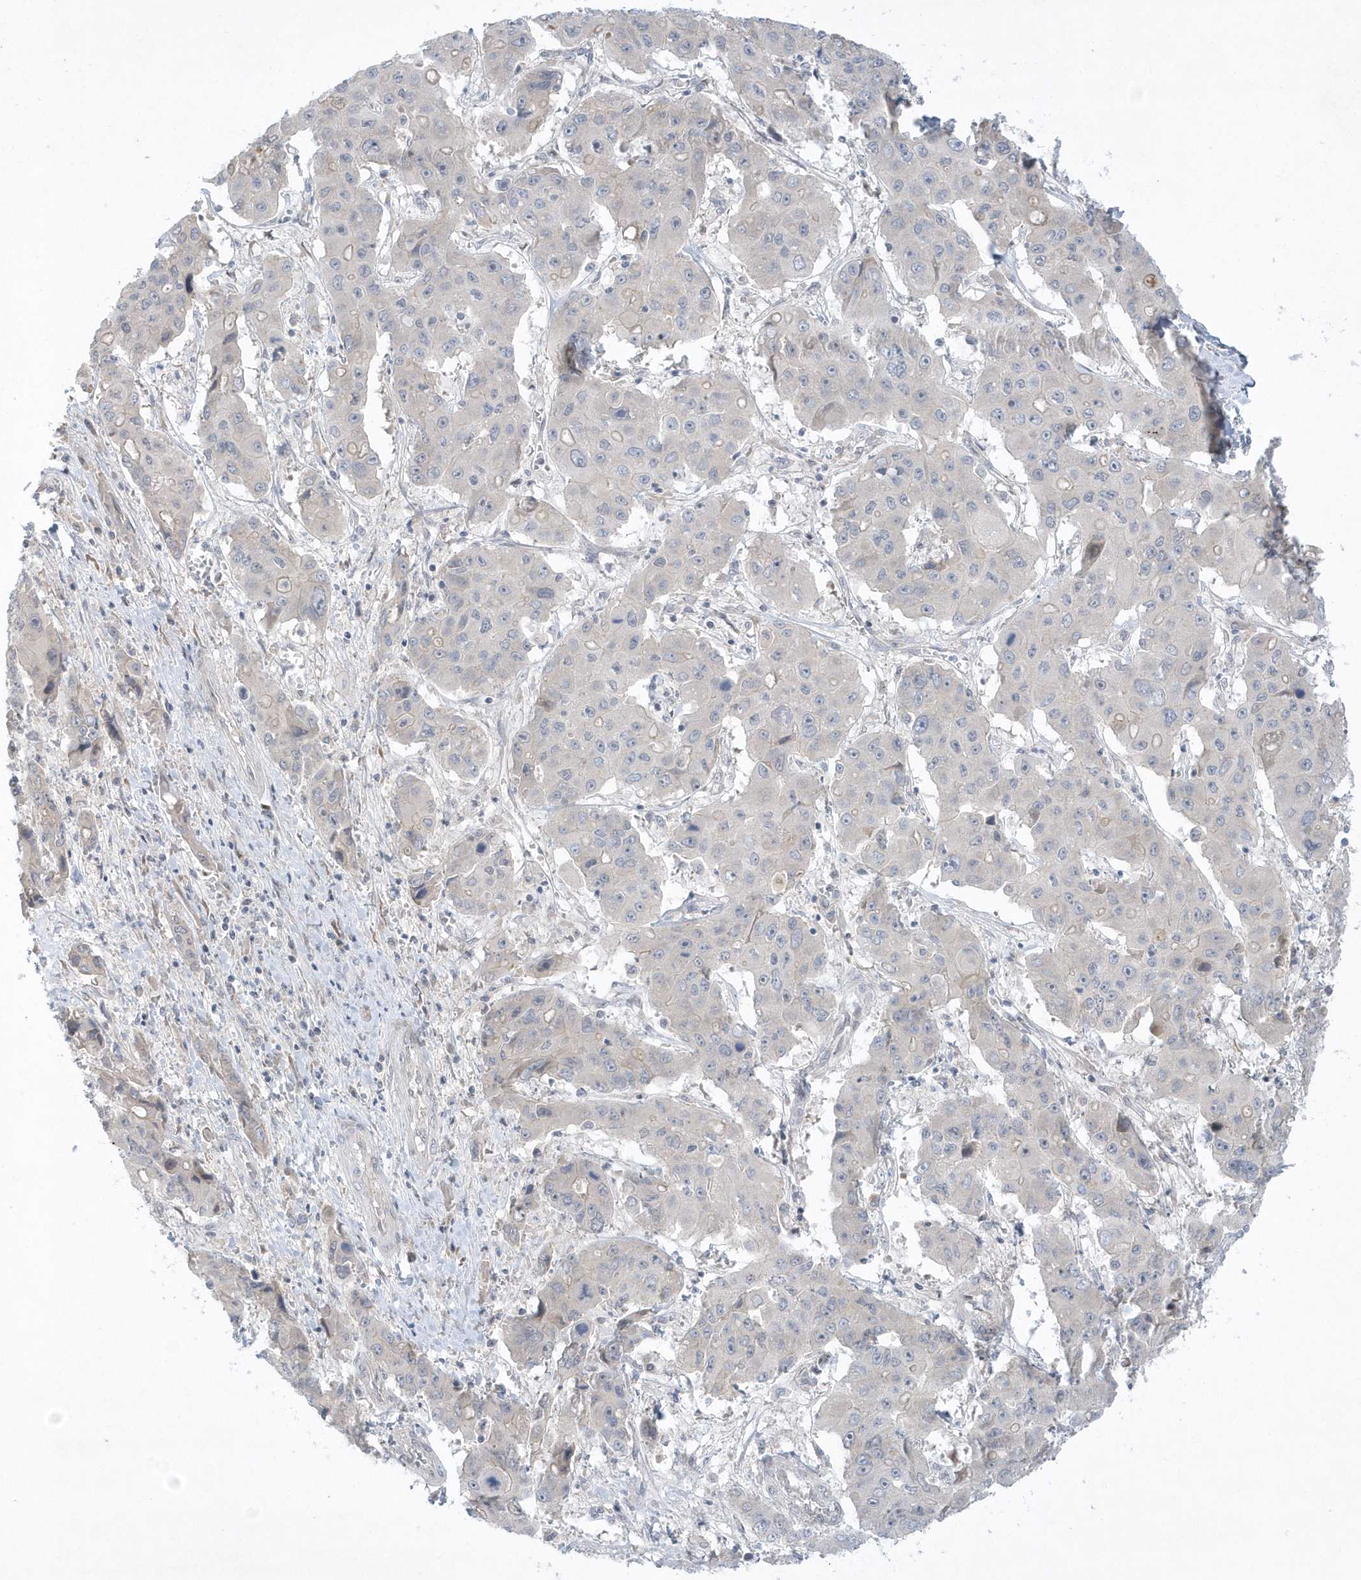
{"staining": {"intensity": "negative", "quantity": "none", "location": "none"}, "tissue": "liver cancer", "cell_type": "Tumor cells", "image_type": "cancer", "snomed": [{"axis": "morphology", "description": "Cholangiocarcinoma"}, {"axis": "topography", "description": "Liver"}], "caption": "Immunohistochemical staining of human liver cholangiocarcinoma displays no significant staining in tumor cells.", "gene": "ZC3H12D", "patient": {"sex": "male", "age": 67}}